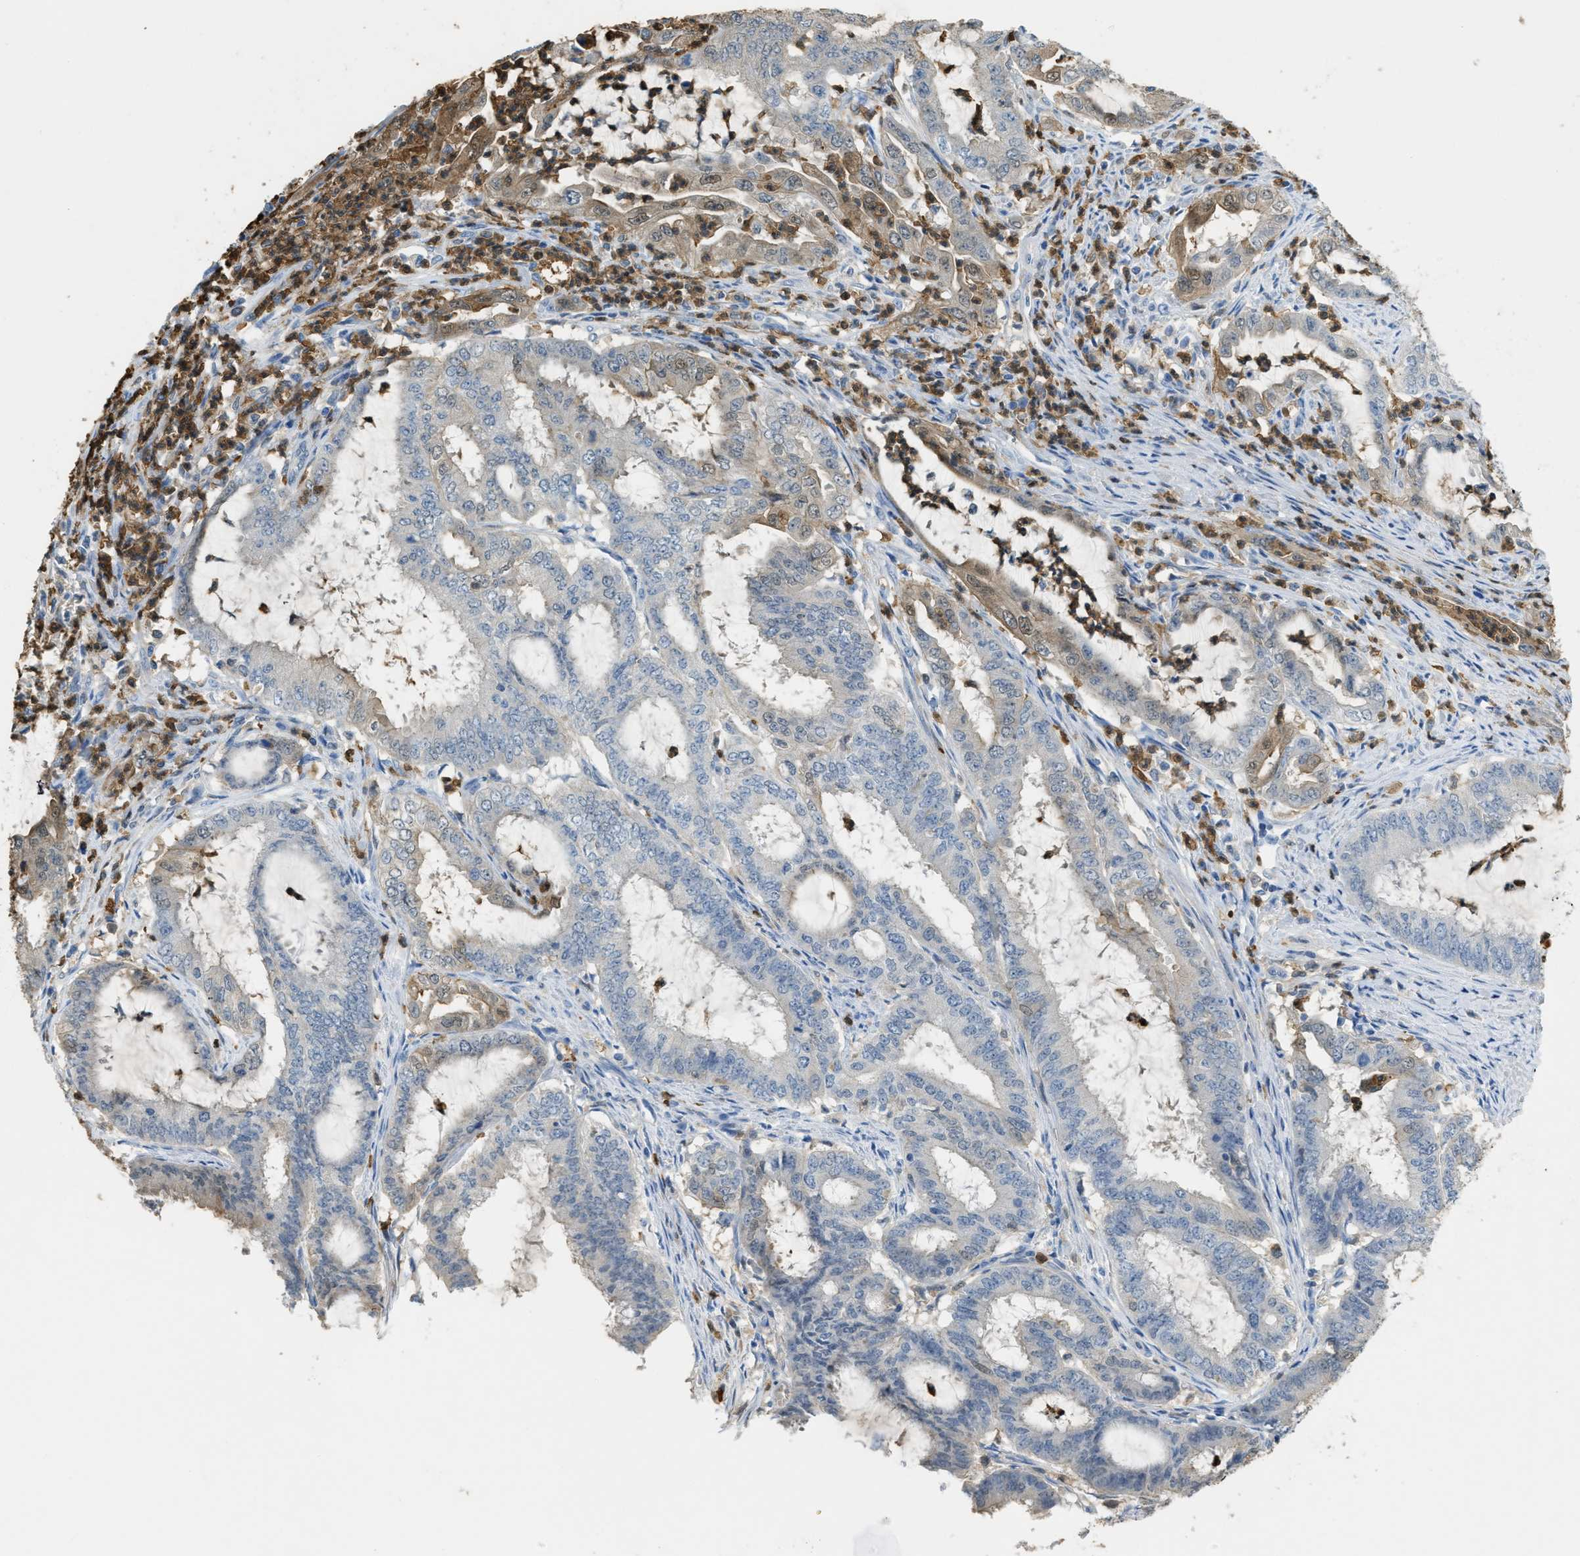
{"staining": {"intensity": "weak", "quantity": "<25%", "location": "cytoplasmic/membranous,nuclear"}, "tissue": "endometrial cancer", "cell_type": "Tumor cells", "image_type": "cancer", "snomed": [{"axis": "morphology", "description": "Adenocarcinoma, NOS"}, {"axis": "topography", "description": "Endometrium"}], "caption": "There is no significant positivity in tumor cells of adenocarcinoma (endometrial).", "gene": "SERPINB1", "patient": {"sex": "female", "age": 51}}